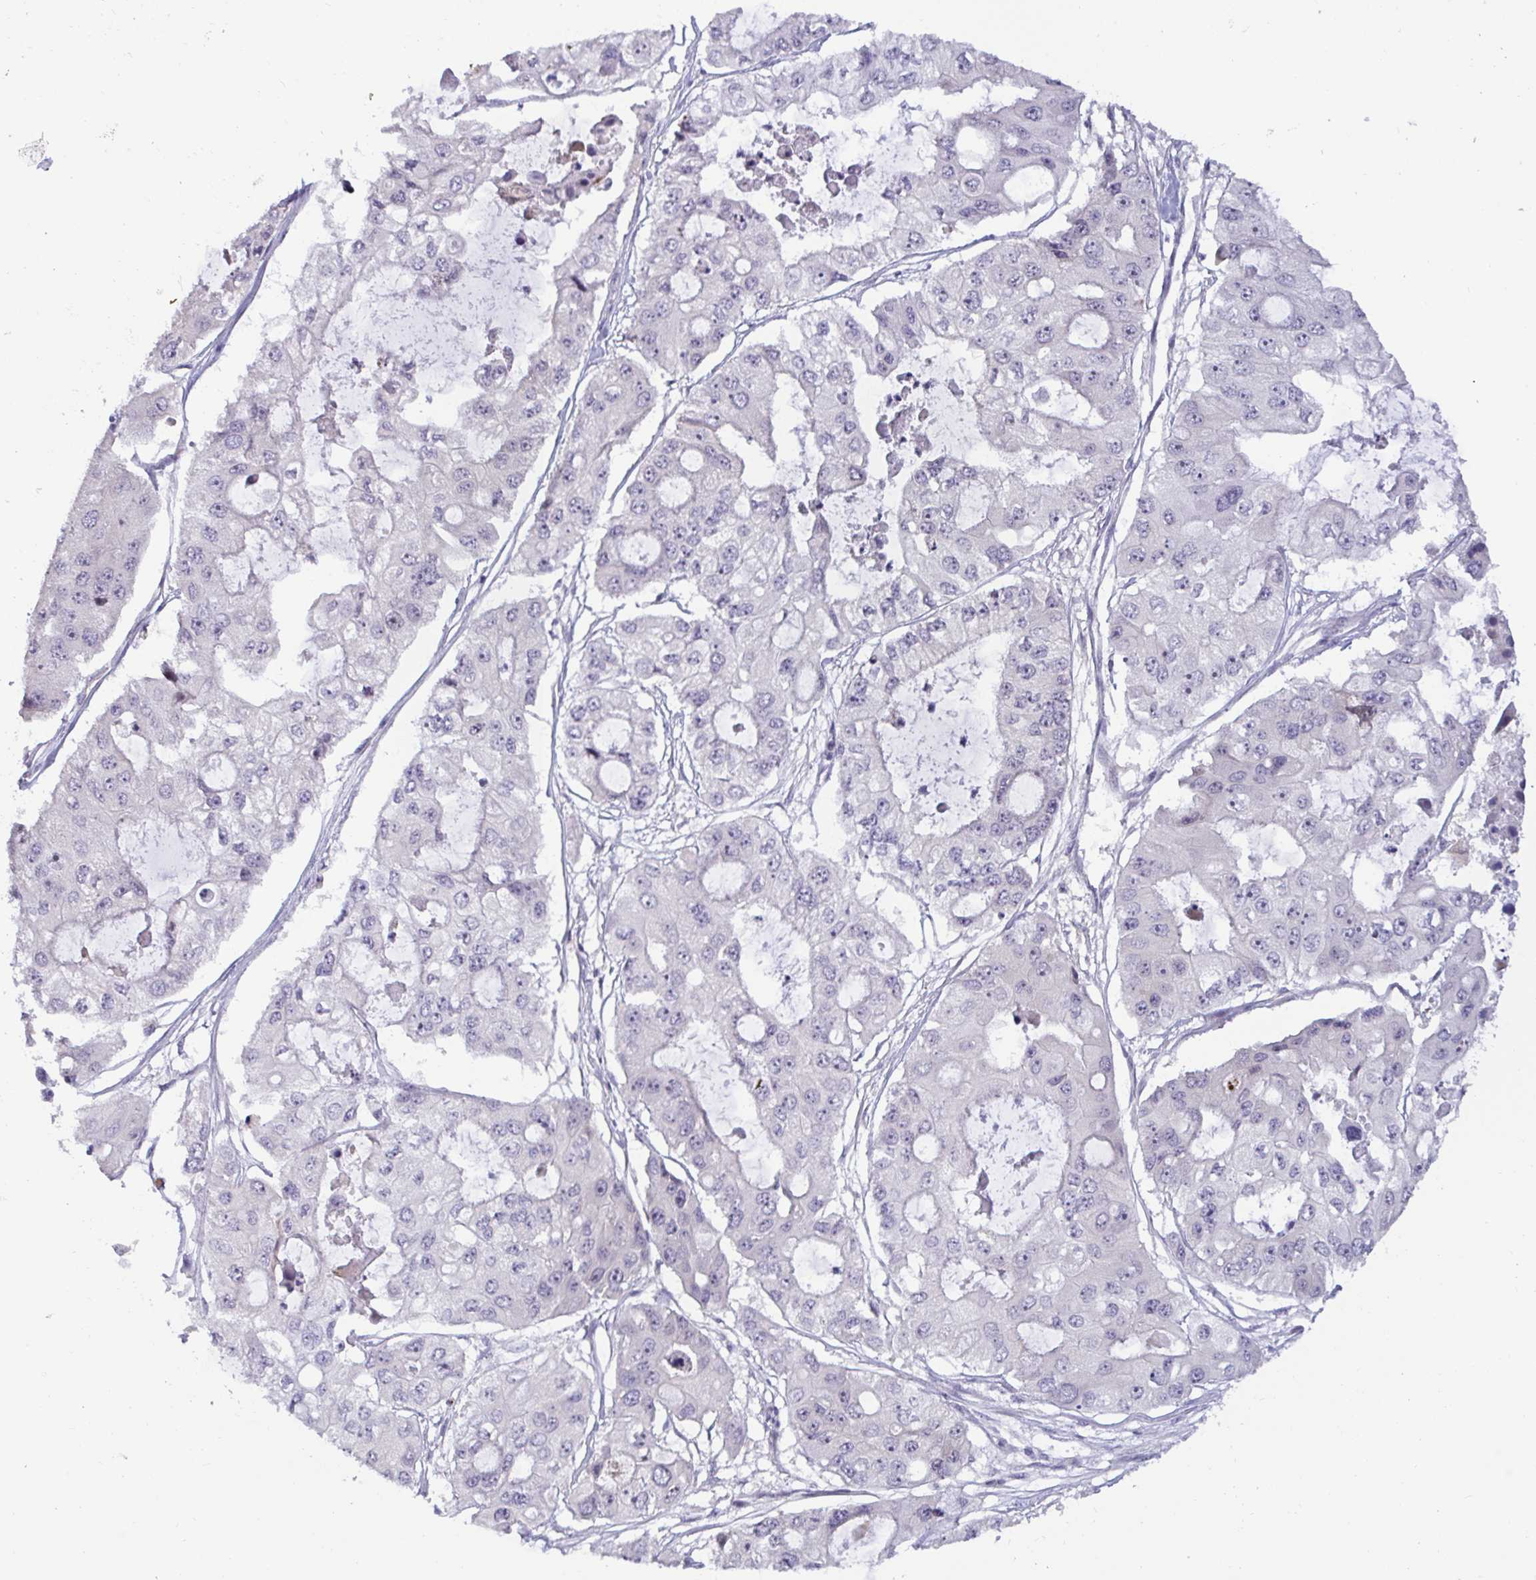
{"staining": {"intensity": "negative", "quantity": "none", "location": "none"}, "tissue": "ovarian cancer", "cell_type": "Tumor cells", "image_type": "cancer", "snomed": [{"axis": "morphology", "description": "Cystadenocarcinoma, serous, NOS"}, {"axis": "topography", "description": "Ovary"}], "caption": "This photomicrograph is of ovarian cancer (serous cystadenocarcinoma) stained with immunohistochemistry to label a protein in brown with the nuclei are counter-stained blue. There is no staining in tumor cells. (DAB (3,3'-diaminobenzidine) IHC, high magnification).", "gene": "GSTM1", "patient": {"sex": "female", "age": 56}}